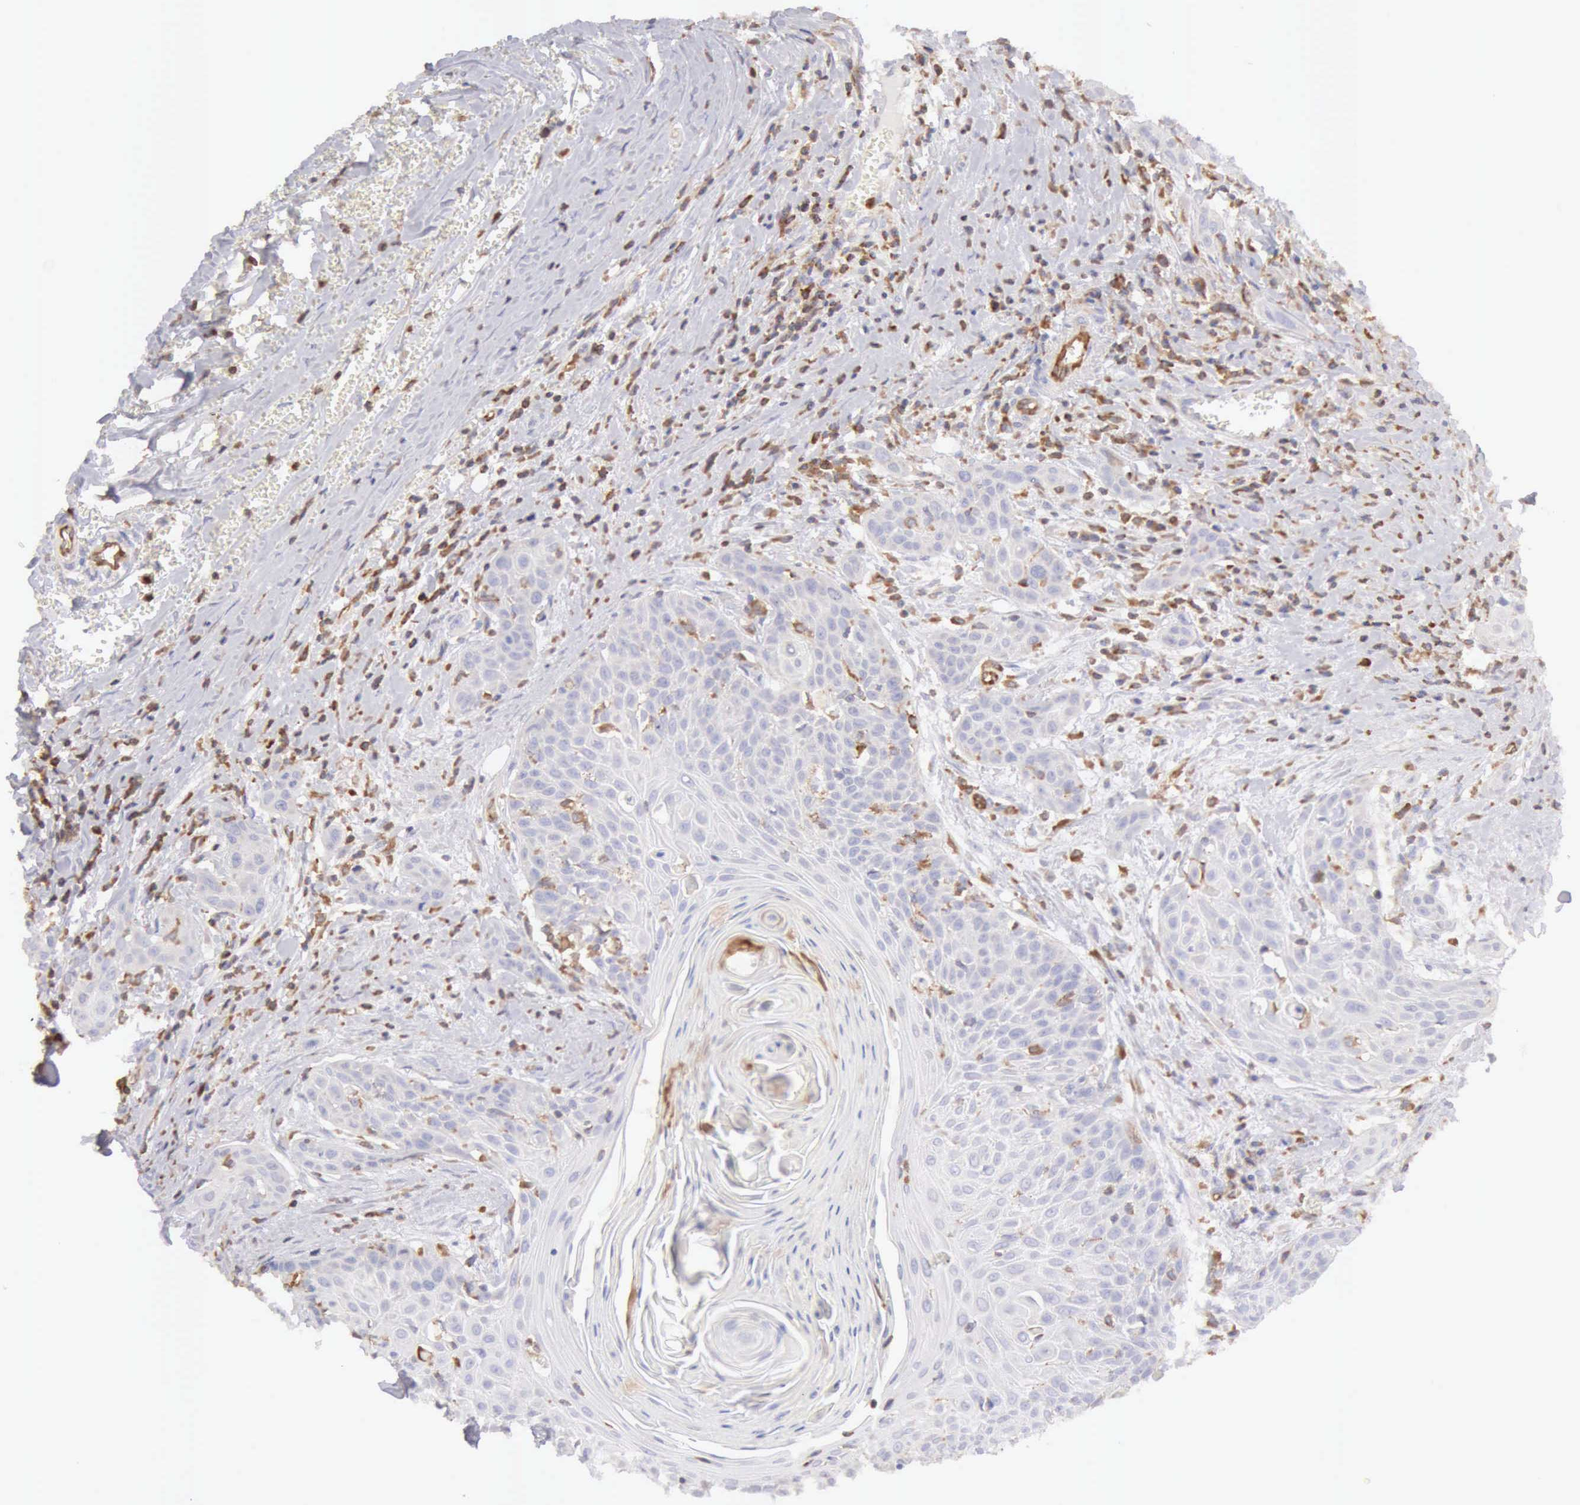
{"staining": {"intensity": "negative", "quantity": "none", "location": "none"}, "tissue": "head and neck cancer", "cell_type": "Tumor cells", "image_type": "cancer", "snomed": [{"axis": "morphology", "description": "Squamous cell carcinoma, NOS"}, {"axis": "morphology", "description": "Squamous cell carcinoma, metastatic, NOS"}, {"axis": "topography", "description": "Lymph node"}, {"axis": "topography", "description": "Salivary gland"}, {"axis": "topography", "description": "Head-Neck"}], "caption": "An immunohistochemistry micrograph of squamous cell carcinoma (head and neck) is shown. There is no staining in tumor cells of squamous cell carcinoma (head and neck).", "gene": "ARHGAP4", "patient": {"sex": "female", "age": 74}}